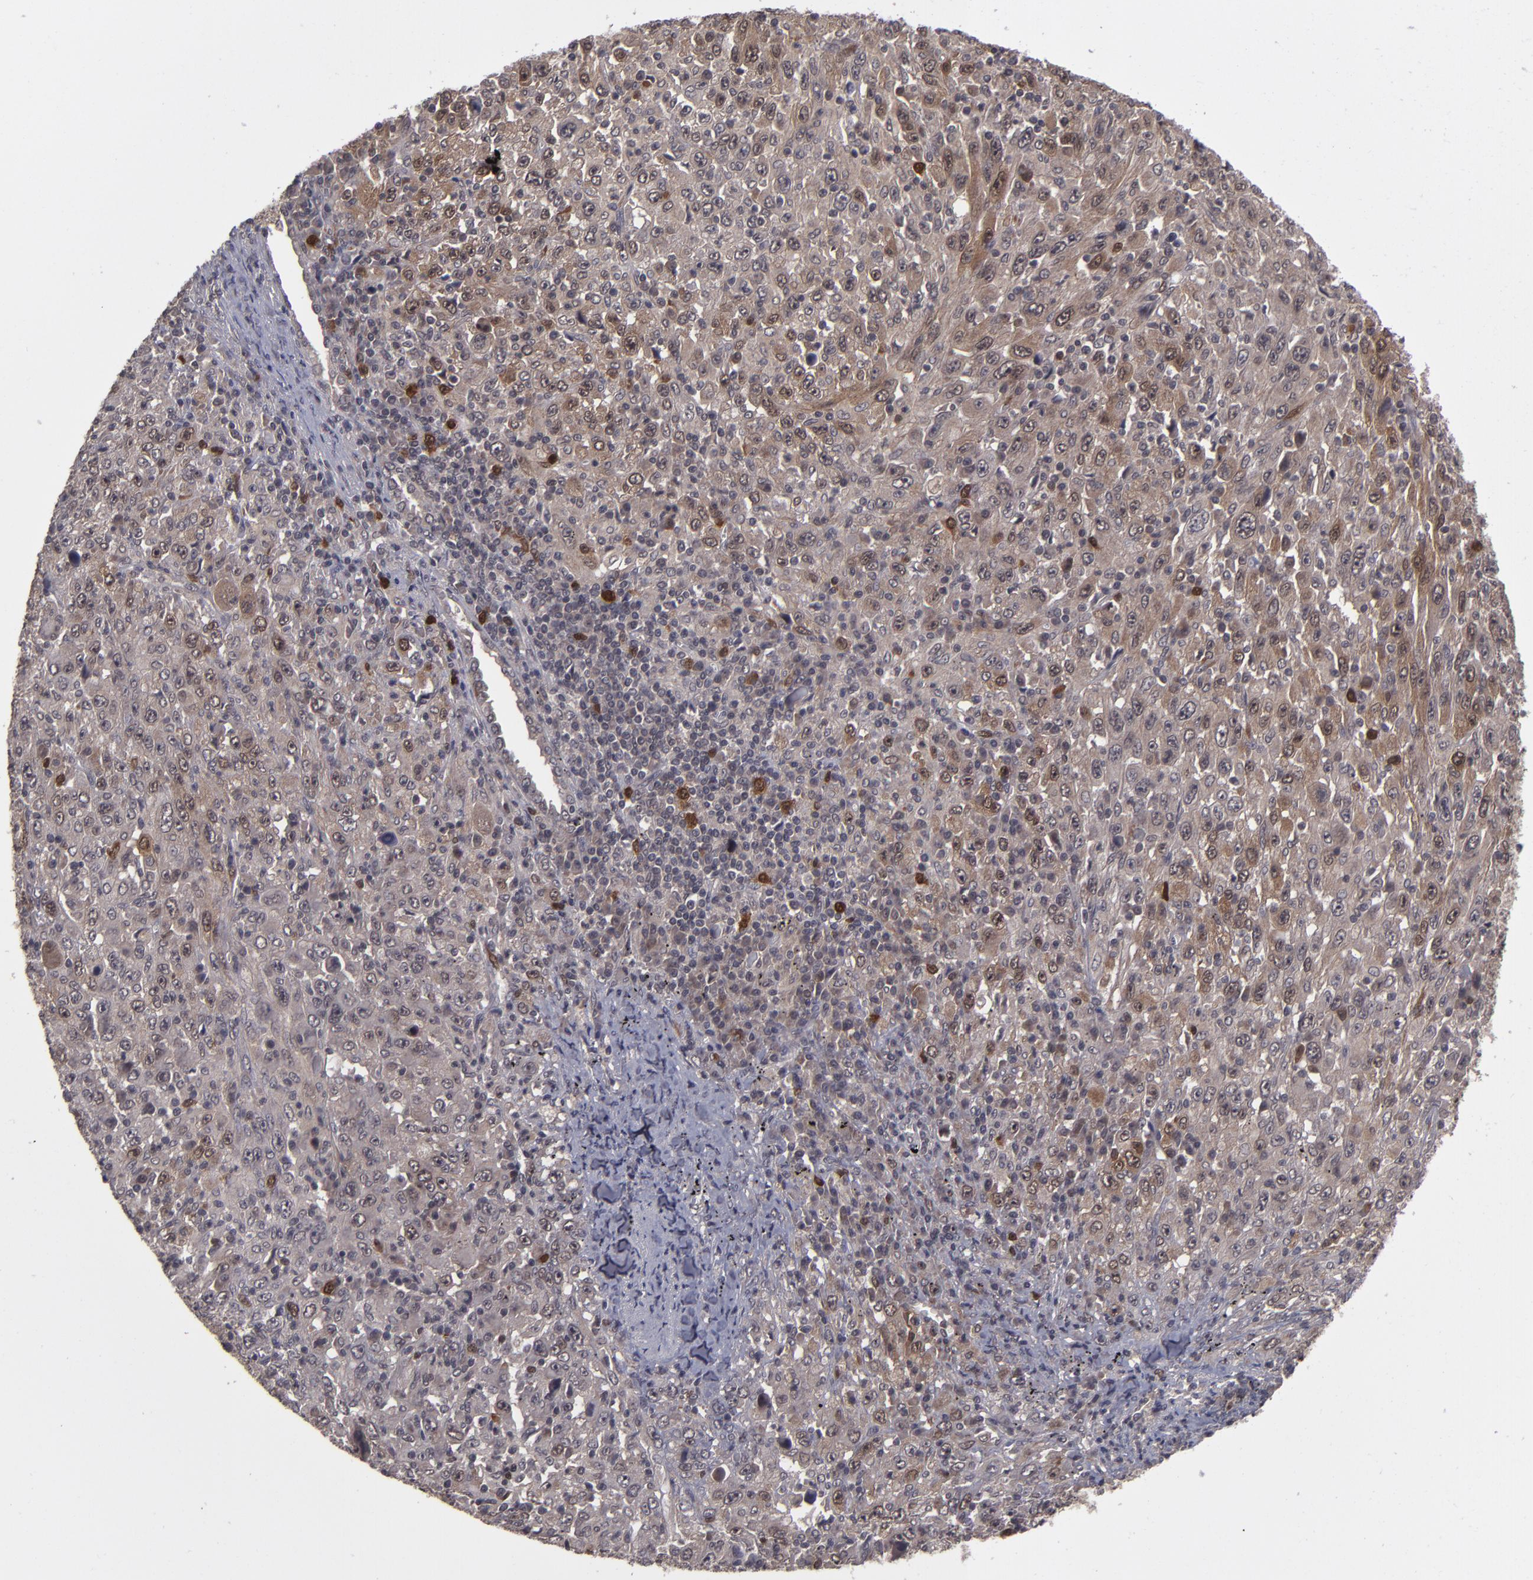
{"staining": {"intensity": "moderate", "quantity": "25%-75%", "location": "cytoplasmic/membranous"}, "tissue": "melanoma", "cell_type": "Tumor cells", "image_type": "cancer", "snomed": [{"axis": "morphology", "description": "Malignant melanoma, Metastatic site"}, {"axis": "topography", "description": "Skin"}], "caption": "Tumor cells display medium levels of moderate cytoplasmic/membranous positivity in about 25%-75% of cells in human malignant melanoma (metastatic site). Nuclei are stained in blue.", "gene": "TYMS", "patient": {"sex": "female", "age": 56}}